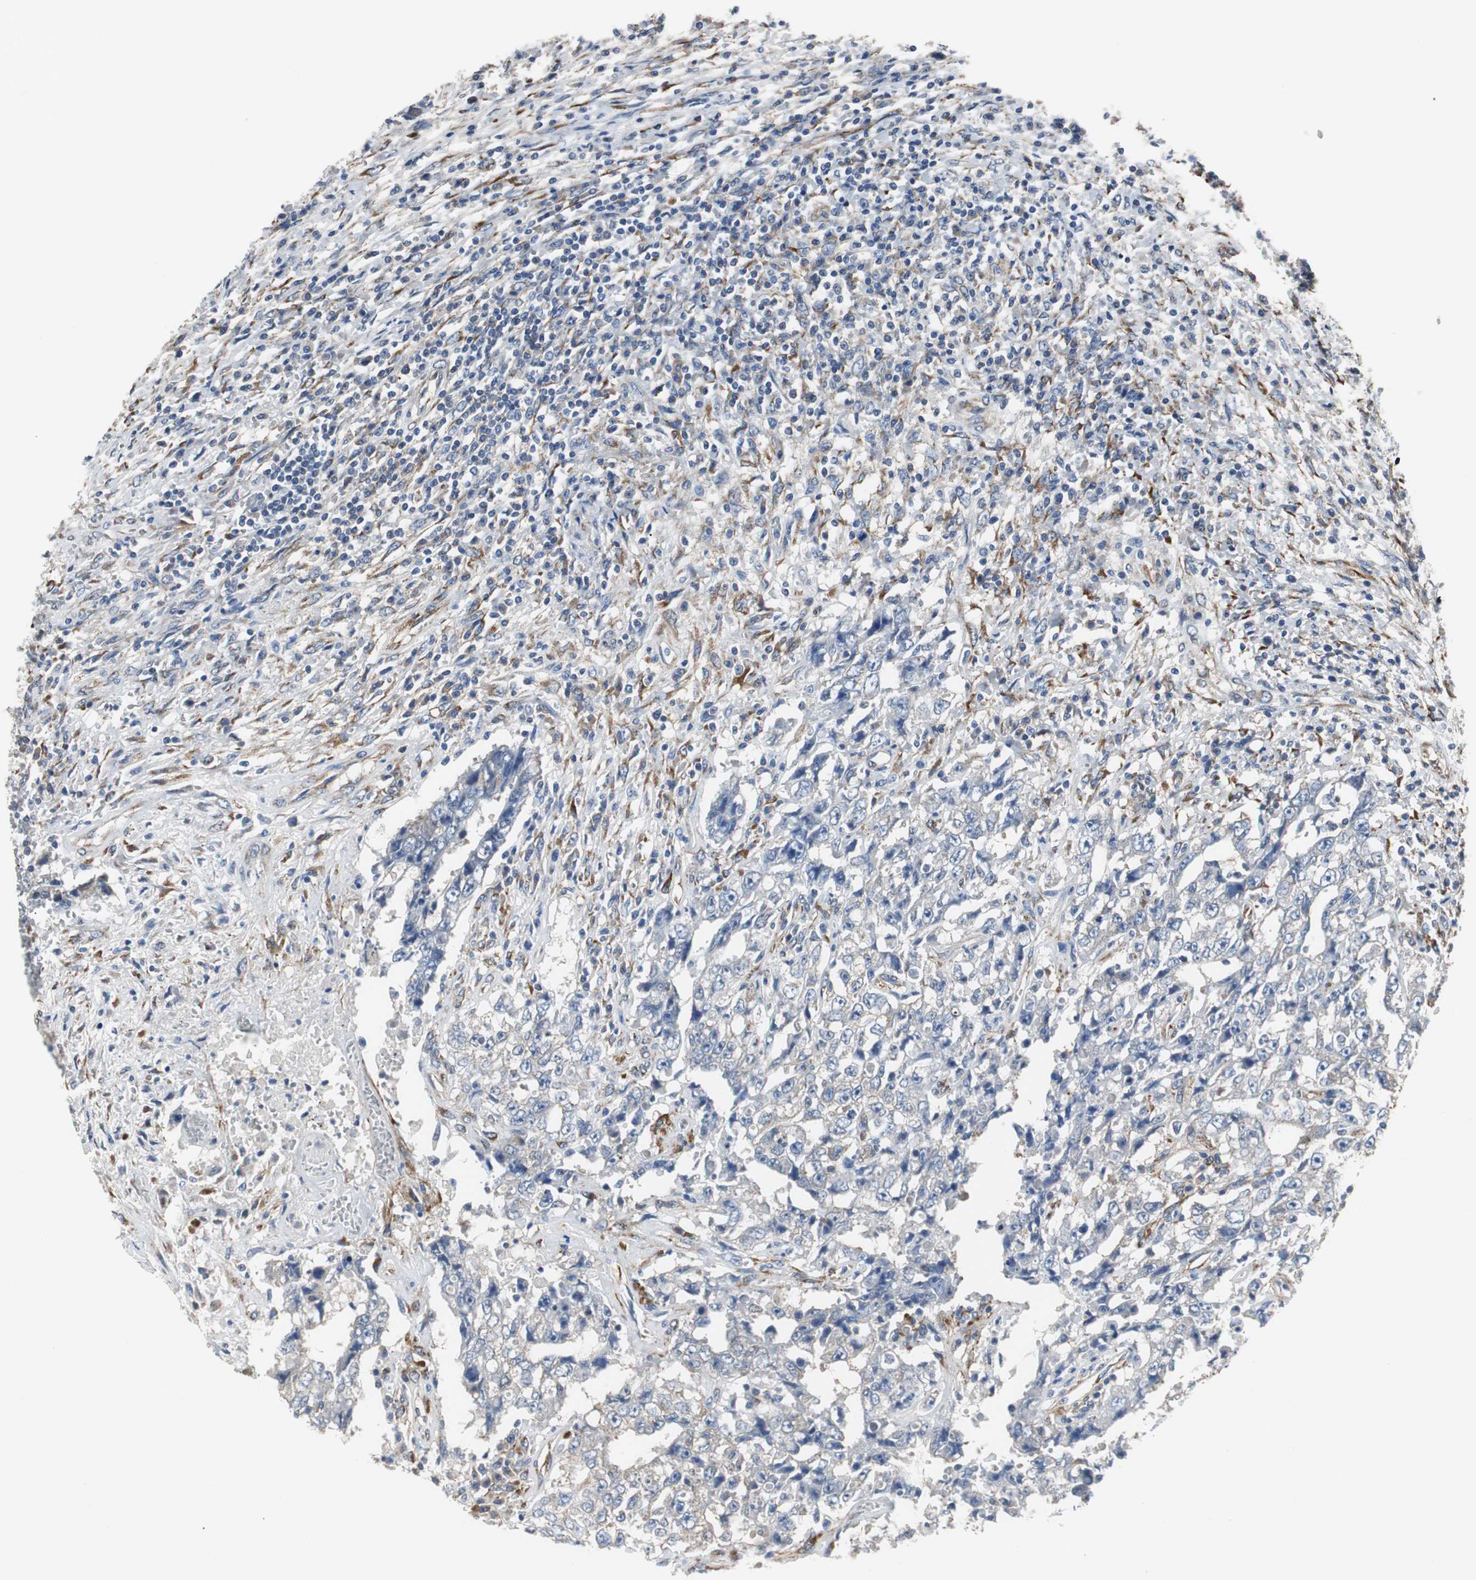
{"staining": {"intensity": "negative", "quantity": "none", "location": "none"}, "tissue": "testis cancer", "cell_type": "Tumor cells", "image_type": "cancer", "snomed": [{"axis": "morphology", "description": "Carcinoma, Embryonal, NOS"}, {"axis": "topography", "description": "Testis"}], "caption": "Immunohistochemistry photomicrograph of testis cancer (embryonal carcinoma) stained for a protein (brown), which reveals no expression in tumor cells.", "gene": "ISCU", "patient": {"sex": "male", "age": 26}}